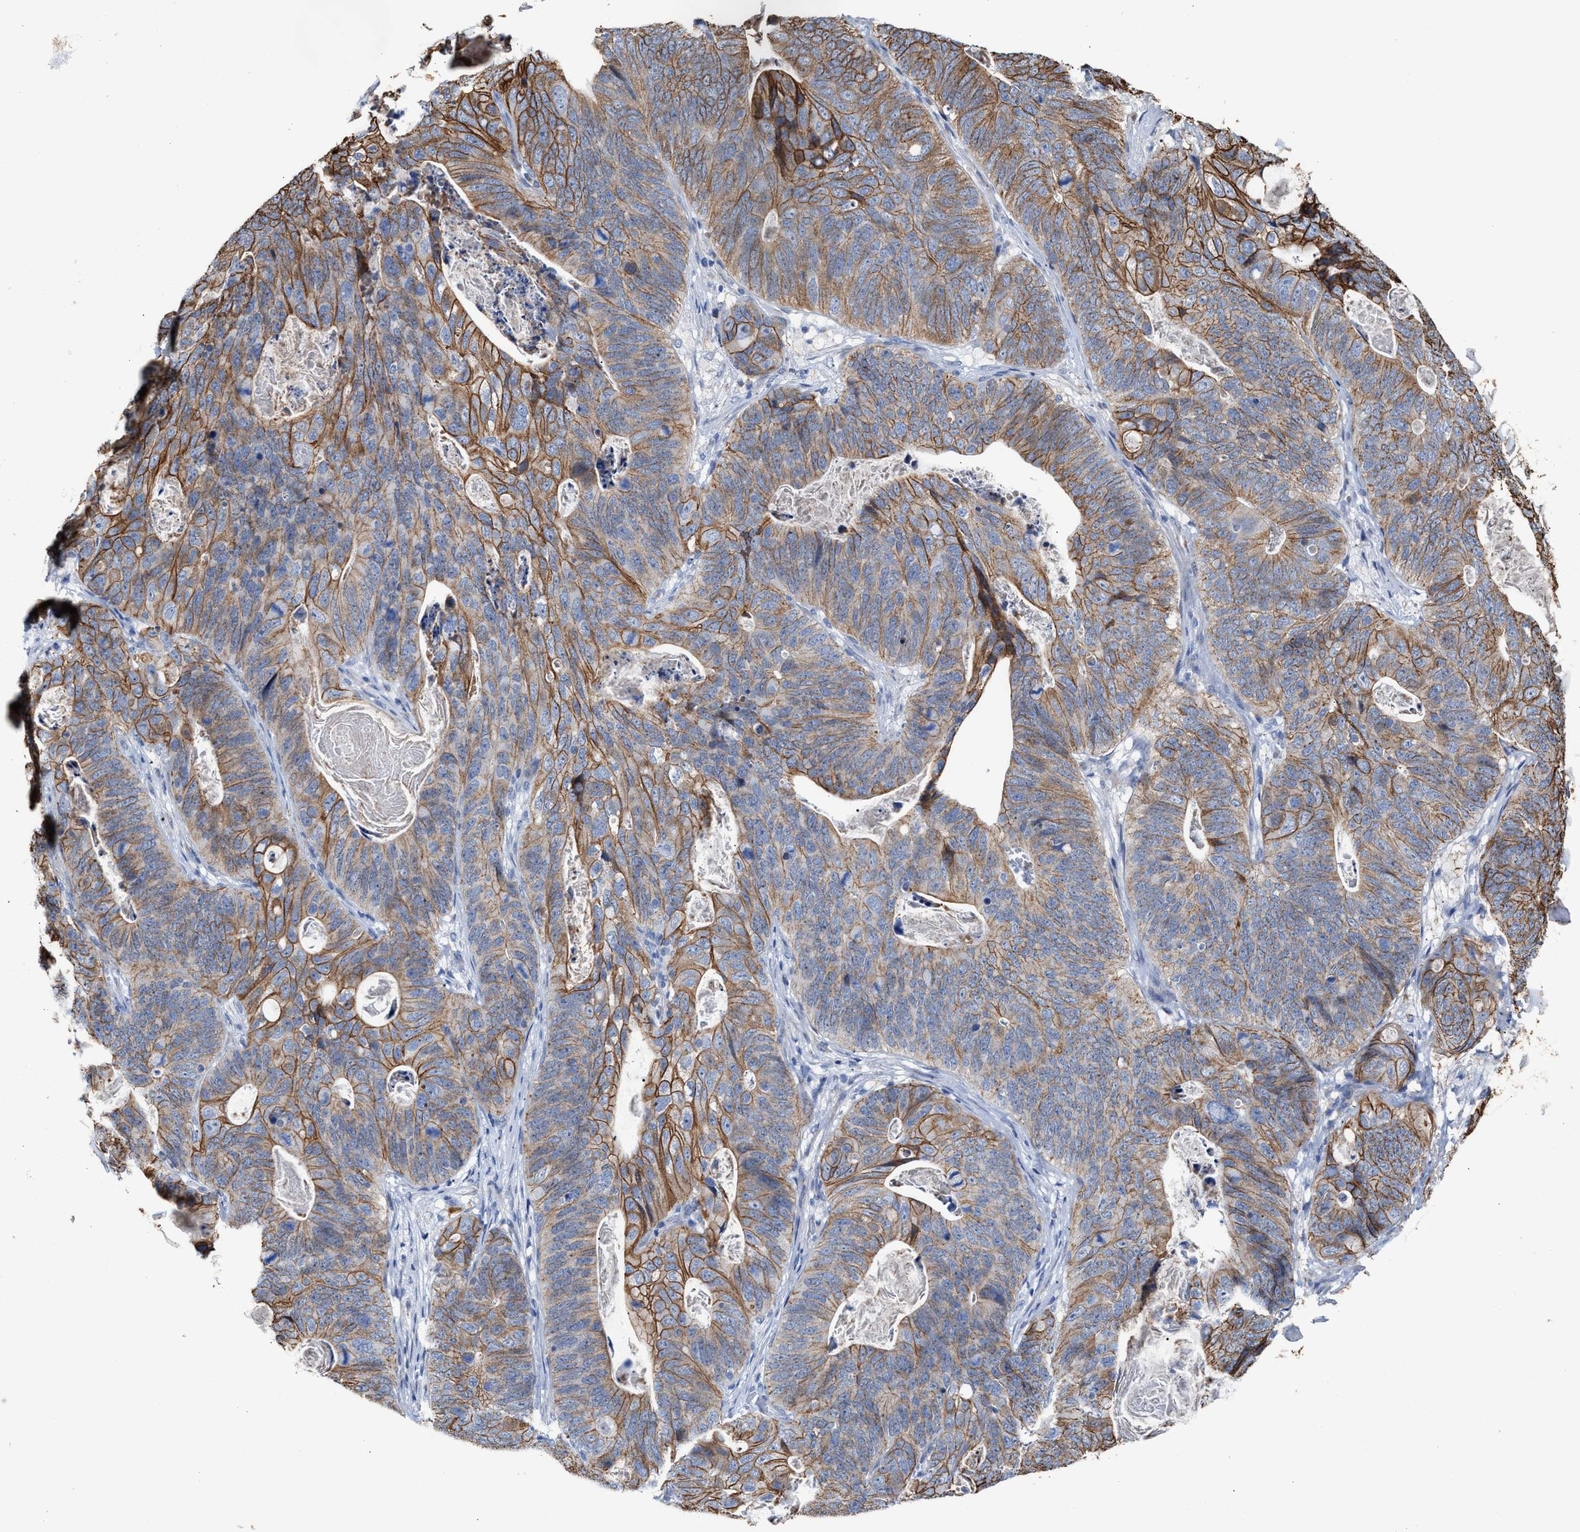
{"staining": {"intensity": "moderate", "quantity": "25%-75%", "location": "cytoplasmic/membranous"}, "tissue": "stomach cancer", "cell_type": "Tumor cells", "image_type": "cancer", "snomed": [{"axis": "morphology", "description": "Normal tissue, NOS"}, {"axis": "morphology", "description": "Adenocarcinoma, NOS"}, {"axis": "topography", "description": "Stomach"}], "caption": "Tumor cells display medium levels of moderate cytoplasmic/membranous positivity in about 25%-75% of cells in human adenocarcinoma (stomach). (Stains: DAB (3,3'-diaminobenzidine) in brown, nuclei in blue, Microscopy: brightfield microscopy at high magnification).", "gene": "JAG1", "patient": {"sex": "female", "age": 89}}